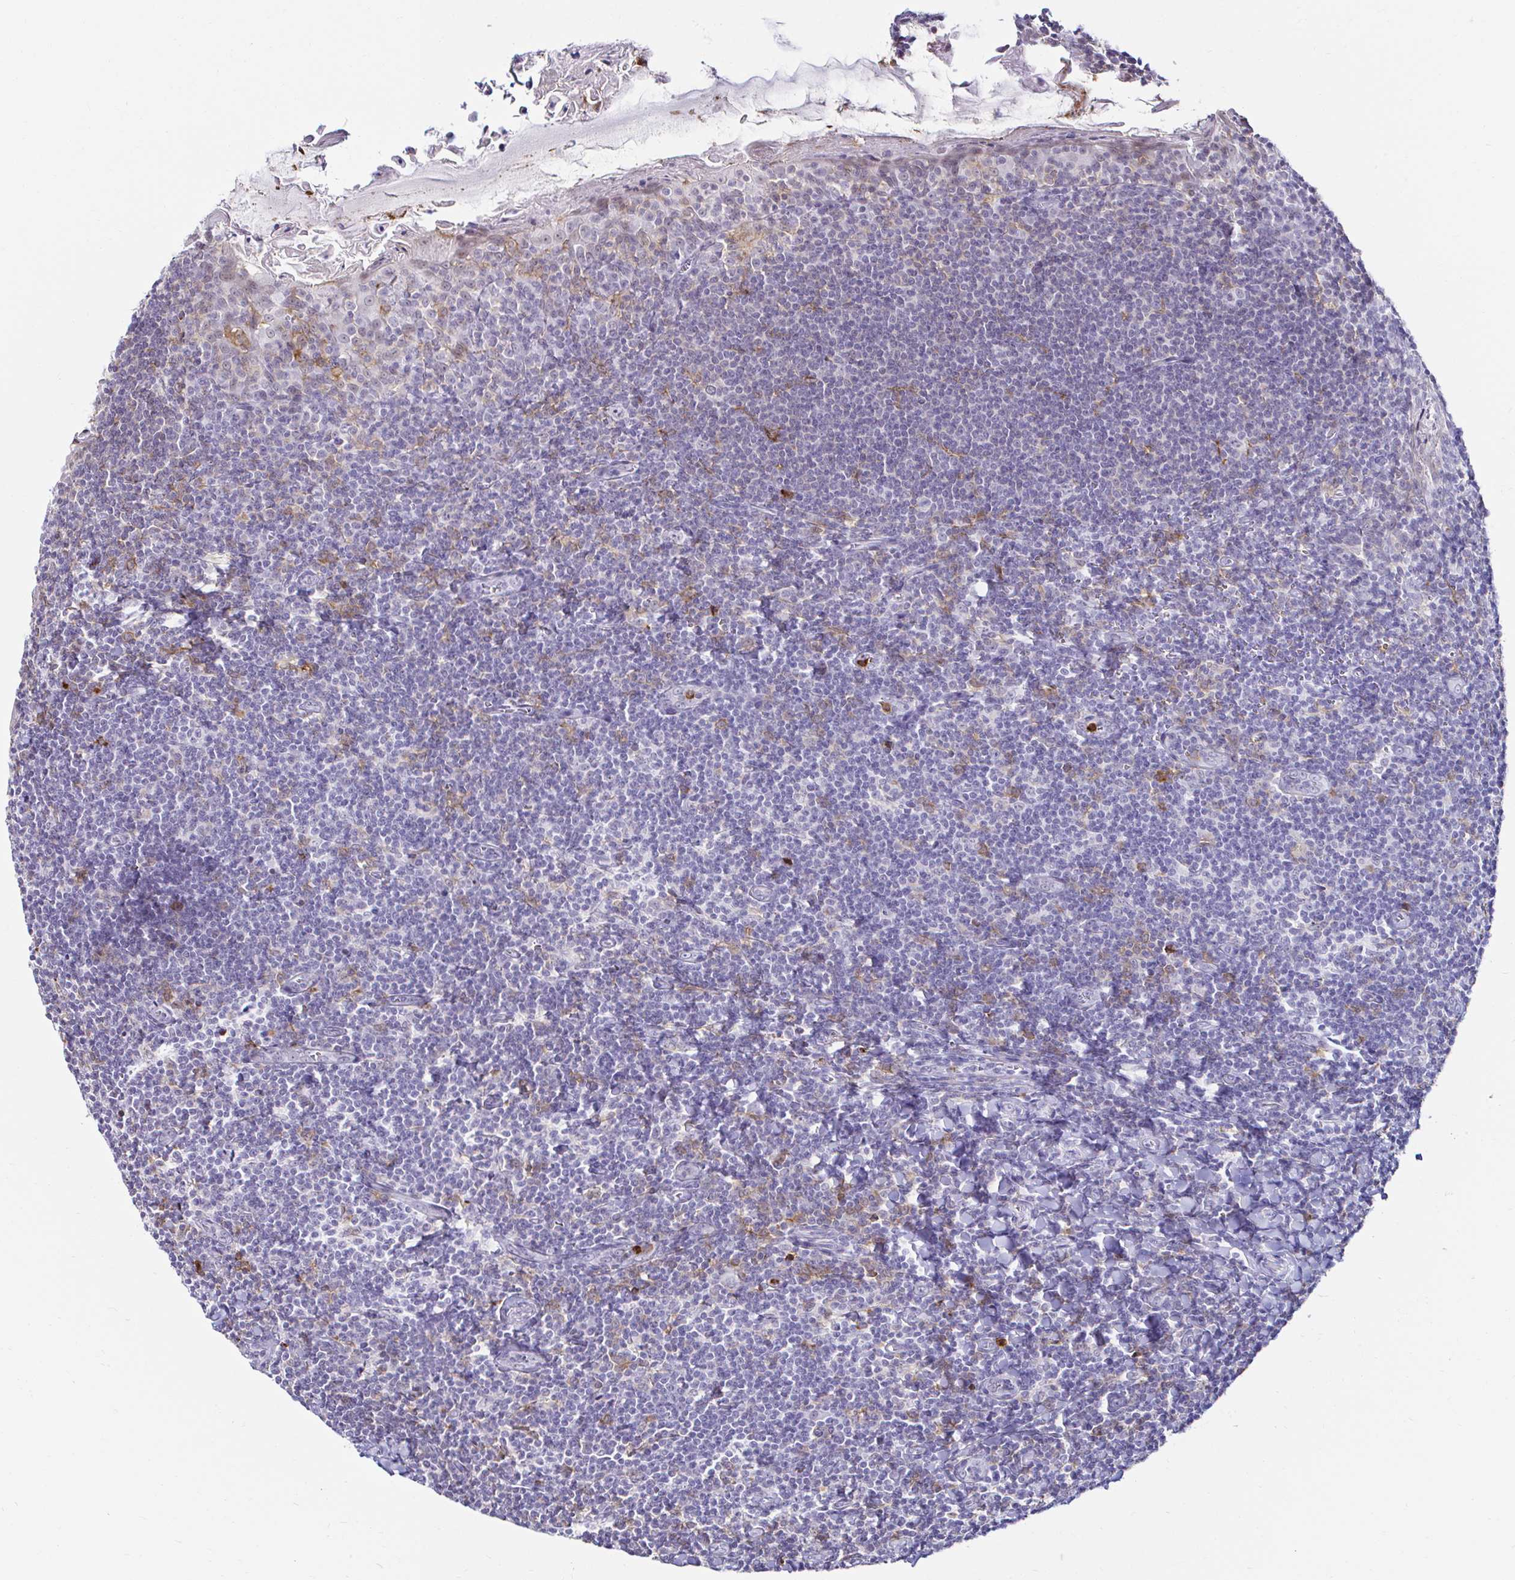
{"staining": {"intensity": "moderate", "quantity": "<25%", "location": "cytoplasmic/membranous"}, "tissue": "tonsil", "cell_type": "Germinal center cells", "image_type": "normal", "snomed": [{"axis": "morphology", "description": "Normal tissue, NOS"}, {"axis": "topography", "description": "Tonsil"}], "caption": "DAB immunohistochemical staining of normal tonsil reveals moderate cytoplasmic/membranous protein expression in about <25% of germinal center cells.", "gene": "CYBB", "patient": {"sex": "male", "age": 27}}